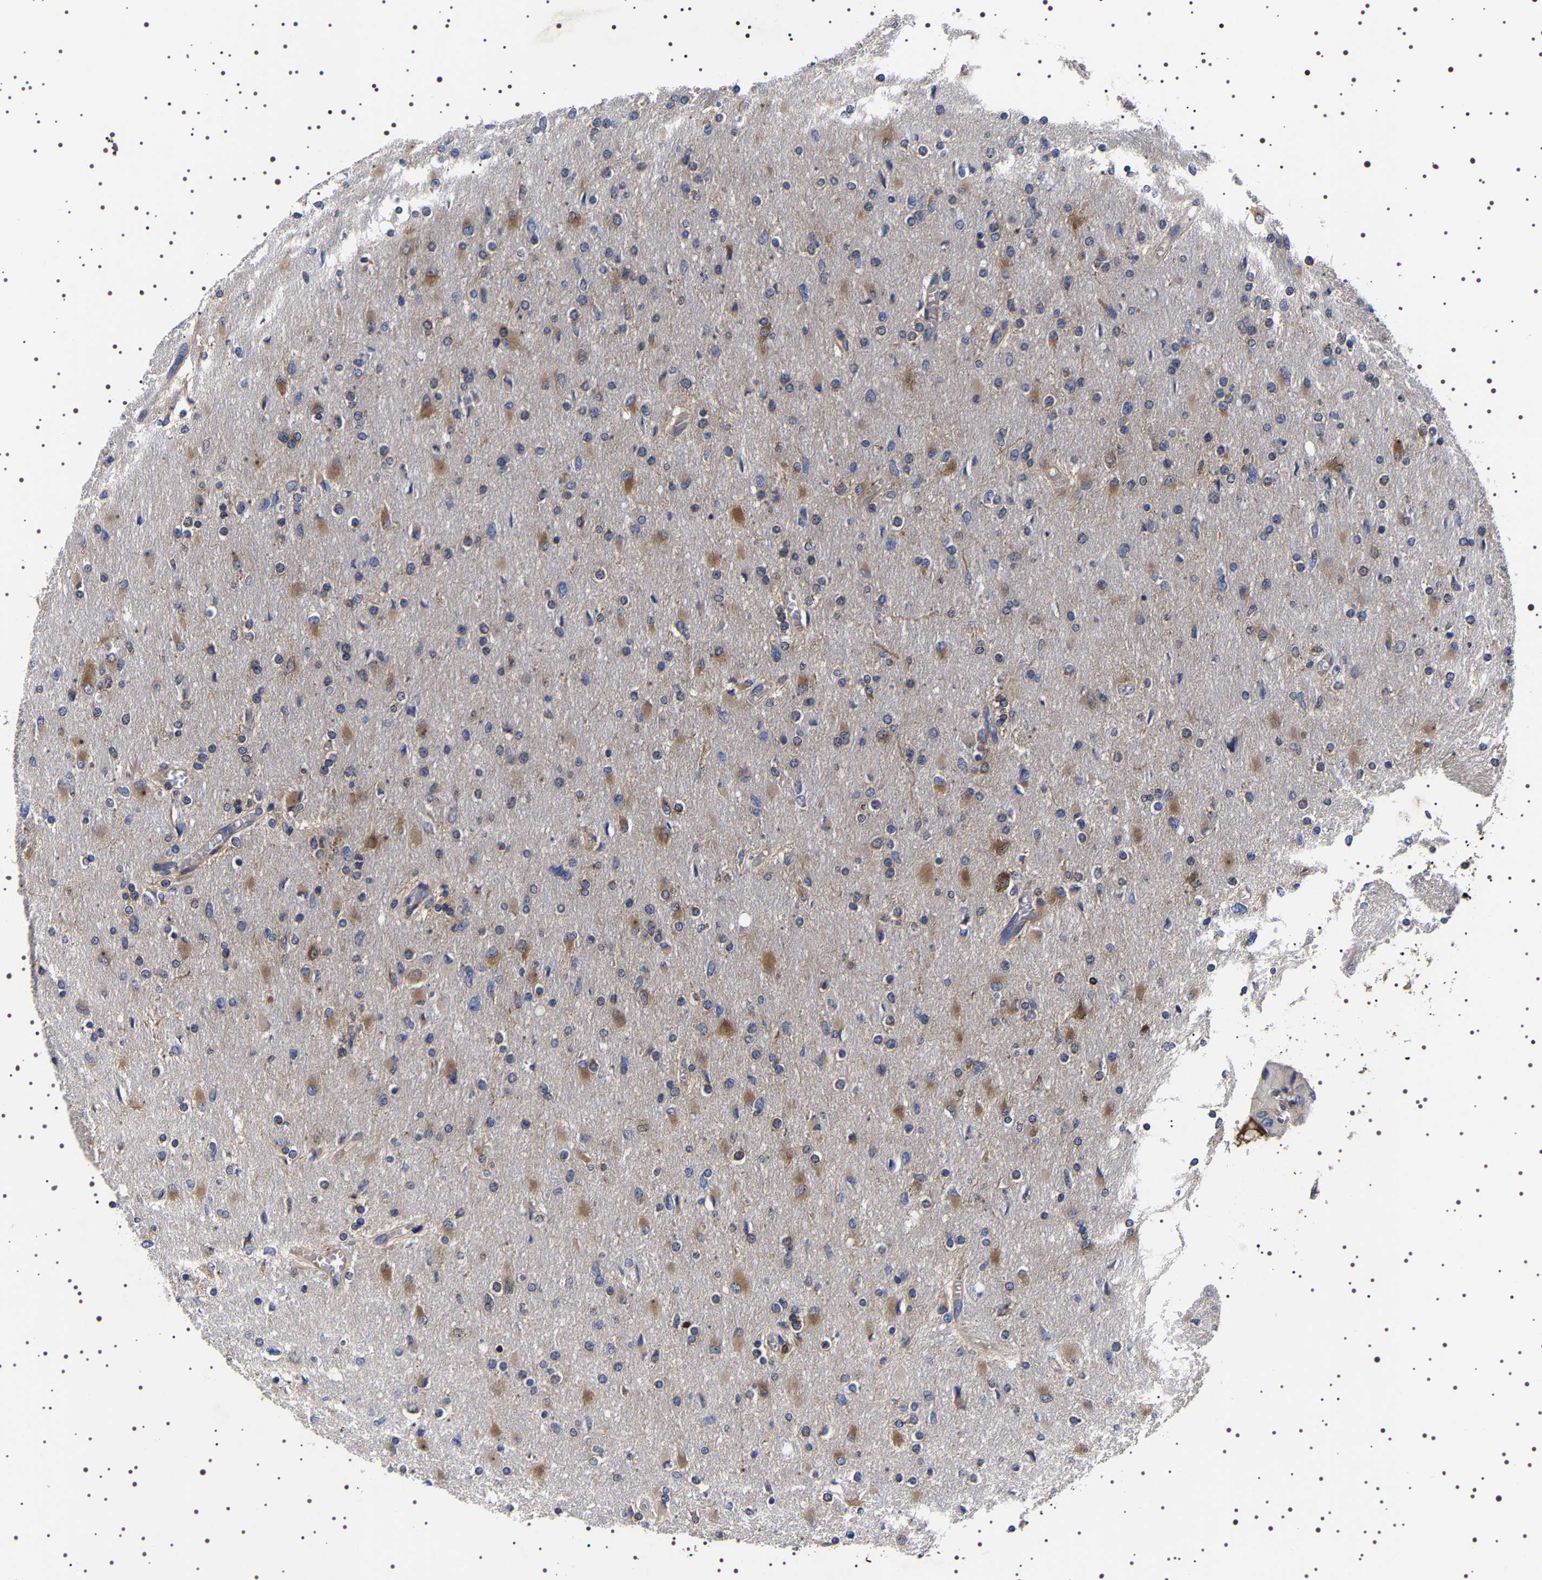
{"staining": {"intensity": "moderate", "quantity": ">75%", "location": "cytoplasmic/membranous"}, "tissue": "glioma", "cell_type": "Tumor cells", "image_type": "cancer", "snomed": [{"axis": "morphology", "description": "Glioma, malignant, High grade"}, {"axis": "topography", "description": "Cerebral cortex"}], "caption": "This is an image of immunohistochemistry staining of glioma, which shows moderate expression in the cytoplasmic/membranous of tumor cells.", "gene": "DARS1", "patient": {"sex": "female", "age": 36}}